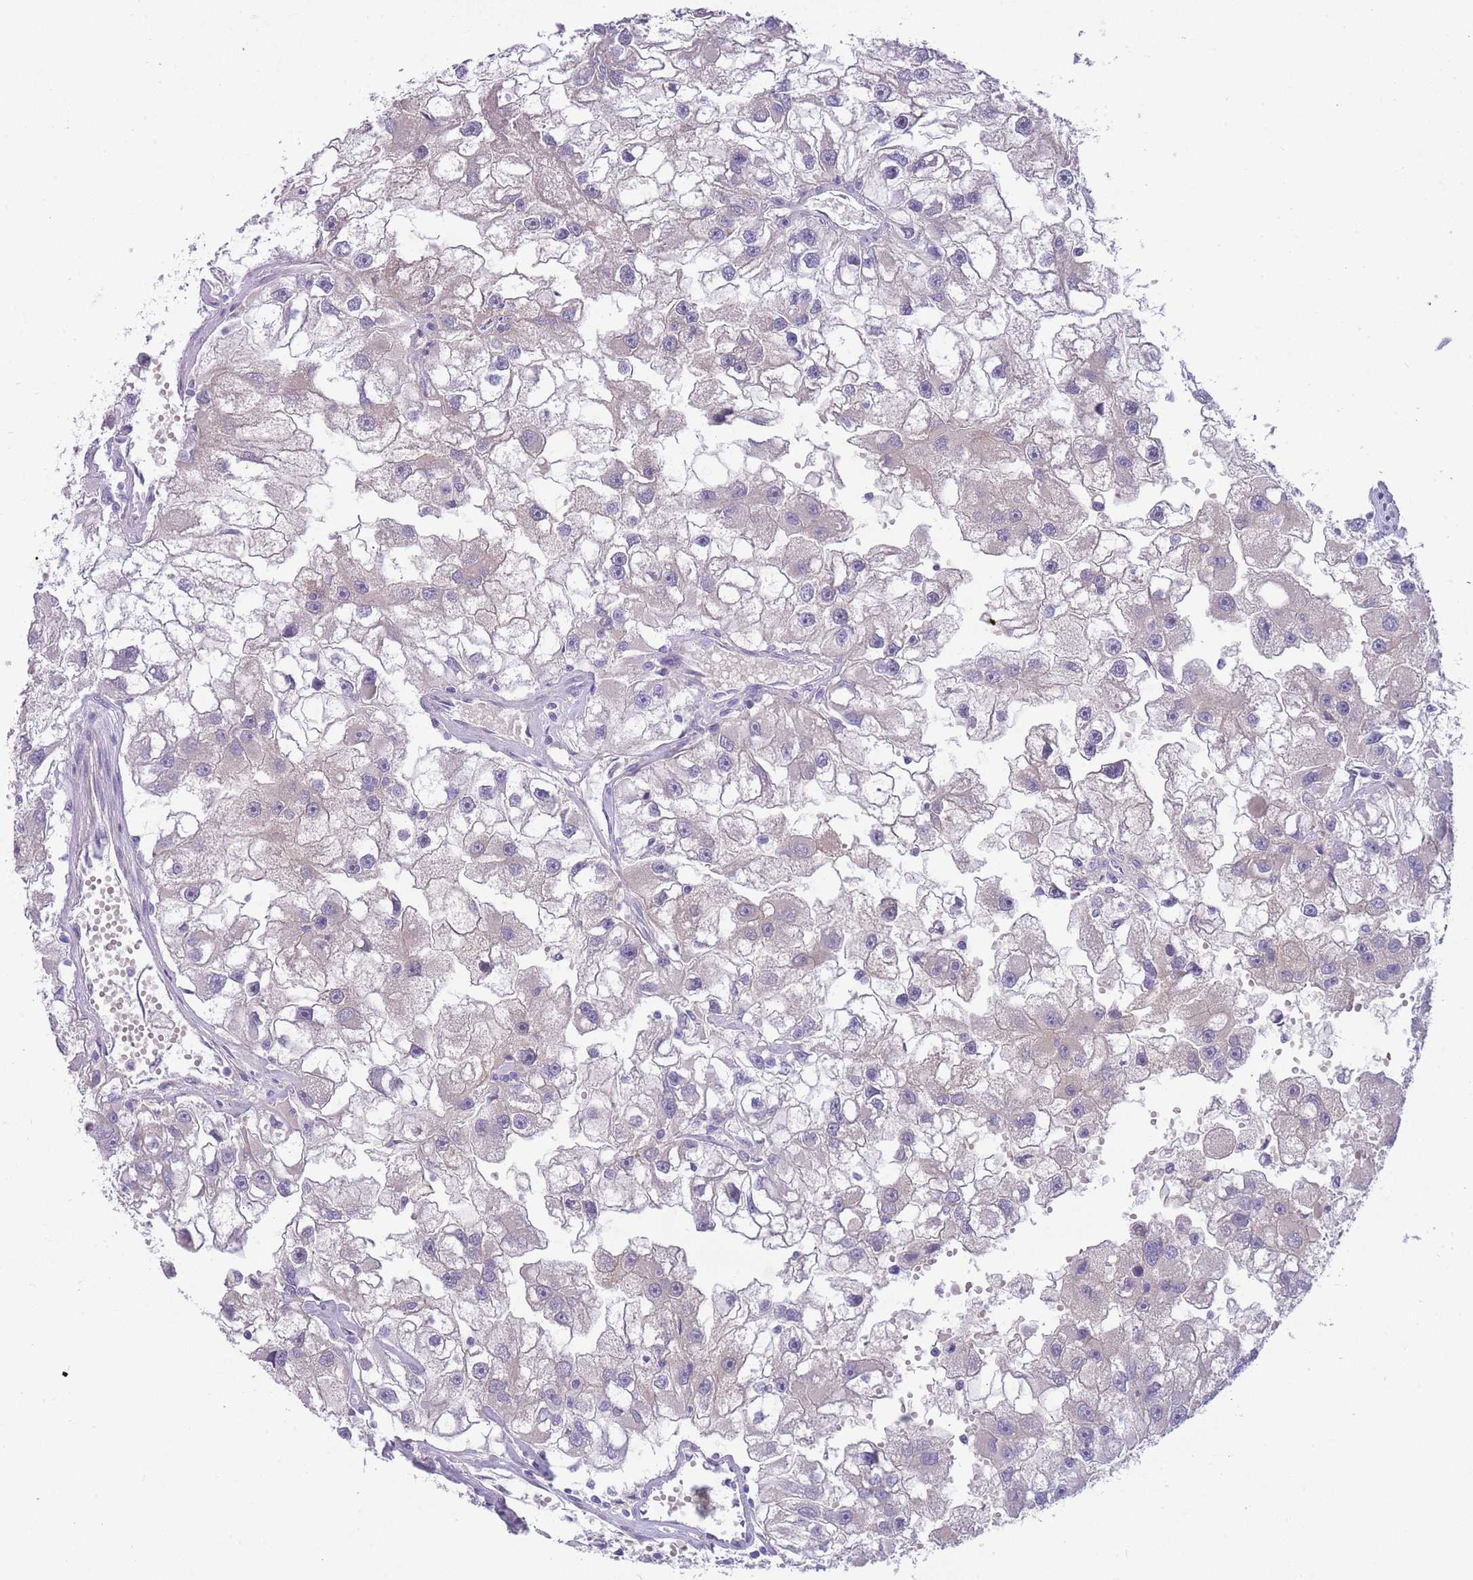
{"staining": {"intensity": "negative", "quantity": "none", "location": "none"}, "tissue": "renal cancer", "cell_type": "Tumor cells", "image_type": "cancer", "snomed": [{"axis": "morphology", "description": "Adenocarcinoma, NOS"}, {"axis": "topography", "description": "Kidney"}], "caption": "Immunohistochemistry micrograph of neoplastic tissue: human renal adenocarcinoma stained with DAB reveals no significant protein staining in tumor cells.", "gene": "PRR23B", "patient": {"sex": "male", "age": 63}}